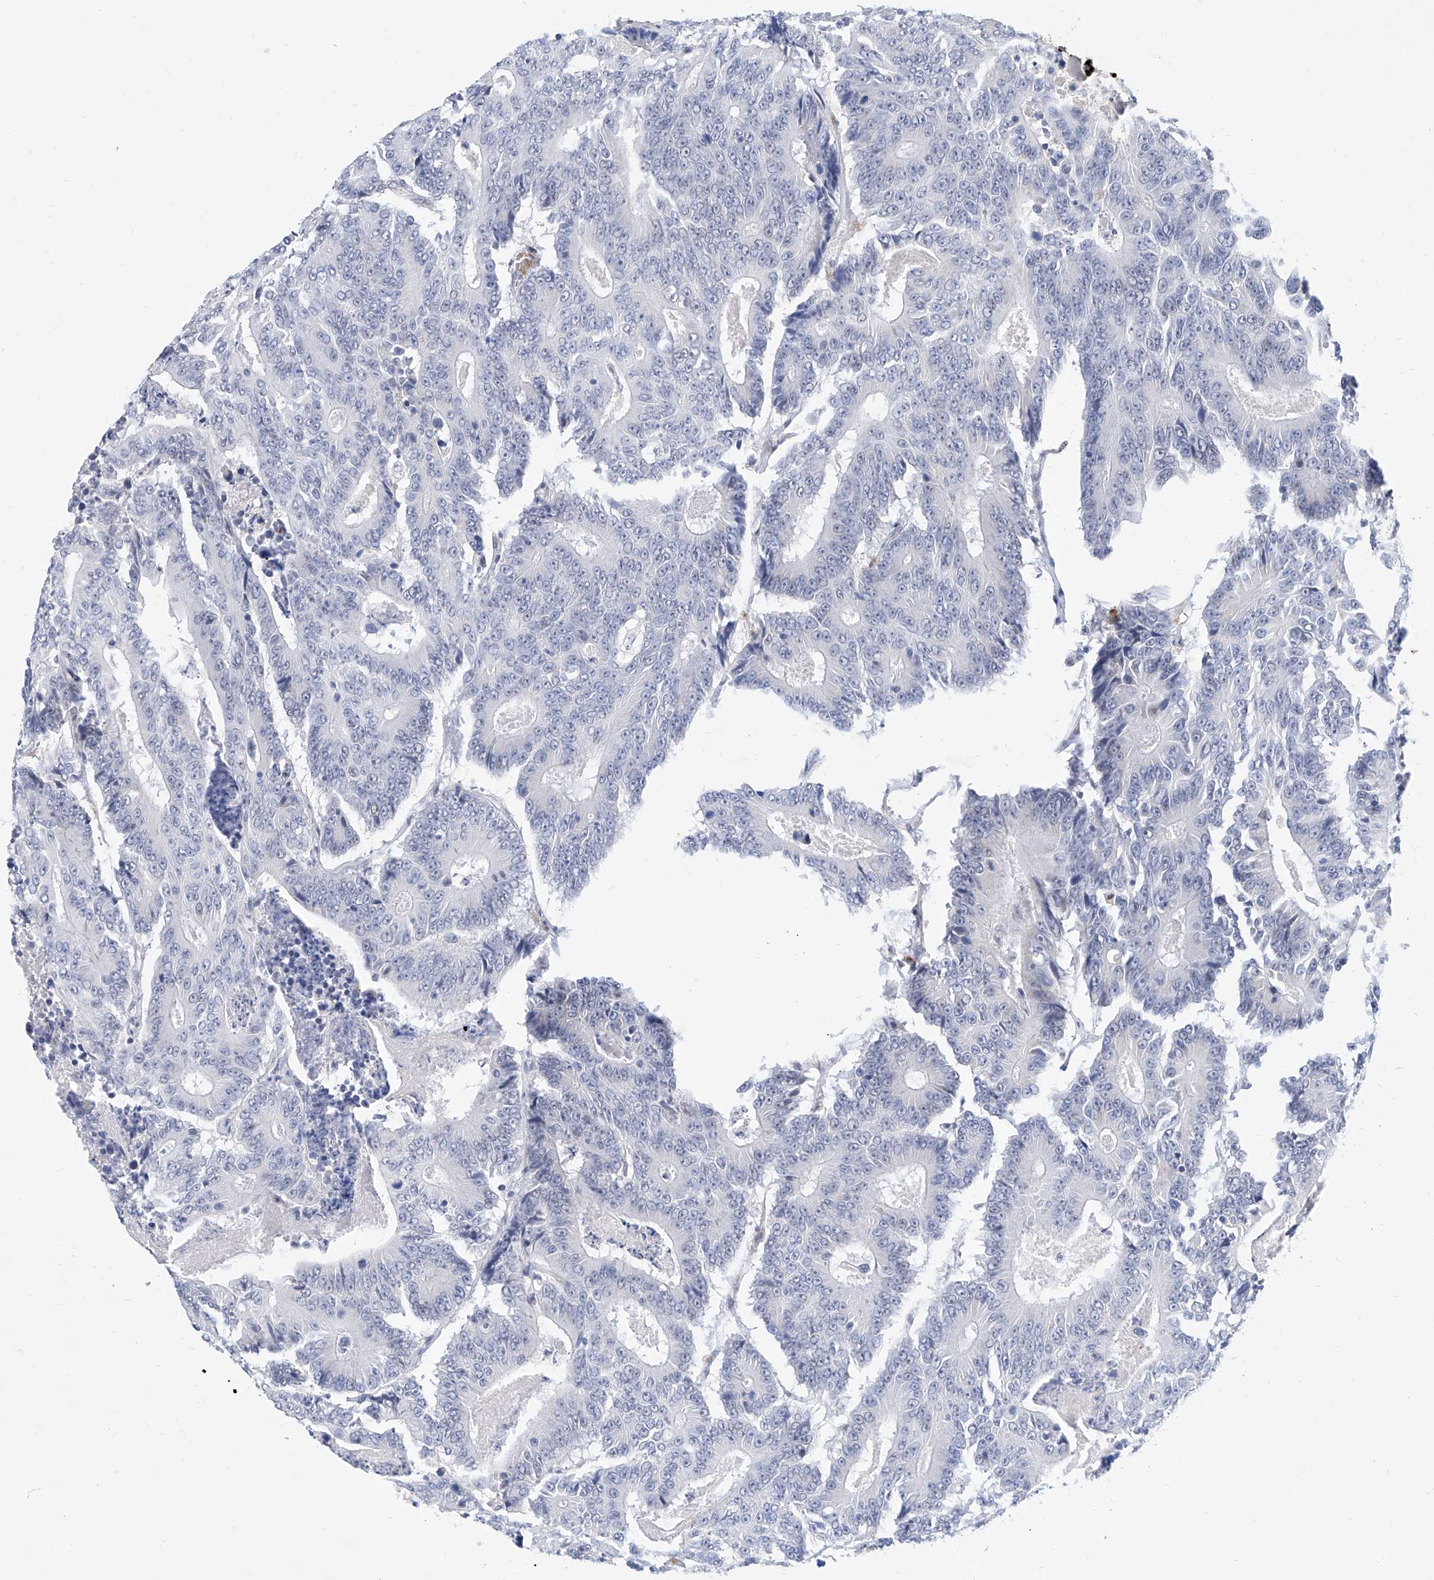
{"staining": {"intensity": "negative", "quantity": "none", "location": "none"}, "tissue": "colorectal cancer", "cell_type": "Tumor cells", "image_type": "cancer", "snomed": [{"axis": "morphology", "description": "Adenocarcinoma, NOS"}, {"axis": "topography", "description": "Colon"}], "caption": "Protein analysis of colorectal cancer demonstrates no significant staining in tumor cells. (DAB (3,3'-diaminobenzidine) immunohistochemistry visualized using brightfield microscopy, high magnification).", "gene": "BPTF", "patient": {"sex": "male", "age": 83}}